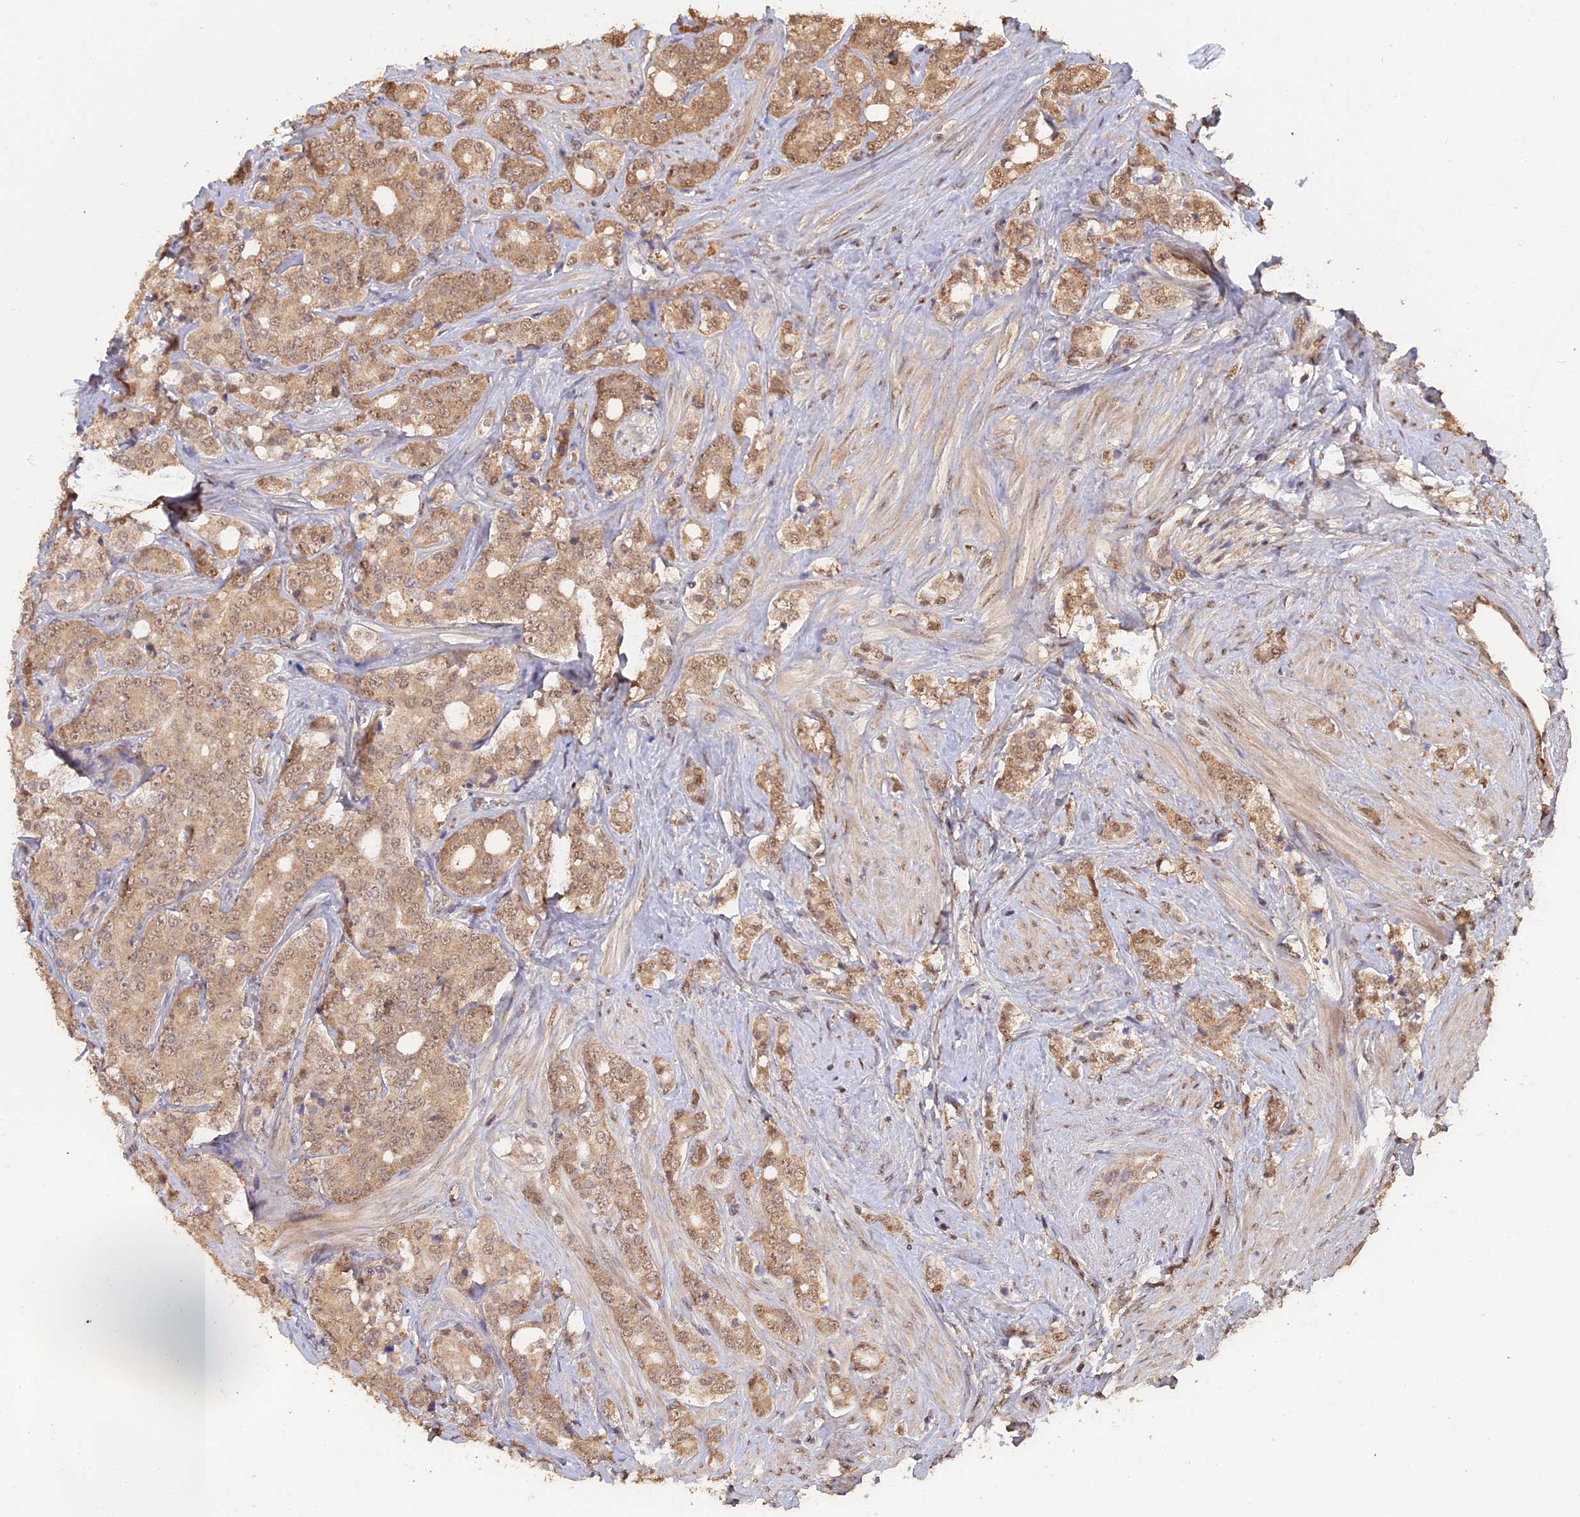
{"staining": {"intensity": "moderate", "quantity": ">75%", "location": "cytoplasmic/membranous,nuclear"}, "tissue": "prostate cancer", "cell_type": "Tumor cells", "image_type": "cancer", "snomed": [{"axis": "morphology", "description": "Adenocarcinoma, High grade"}, {"axis": "topography", "description": "Prostate"}], "caption": "Protein staining exhibits moderate cytoplasmic/membranous and nuclear expression in approximately >75% of tumor cells in prostate cancer (adenocarcinoma (high-grade)).", "gene": "PSMC6", "patient": {"sex": "male", "age": 62}}